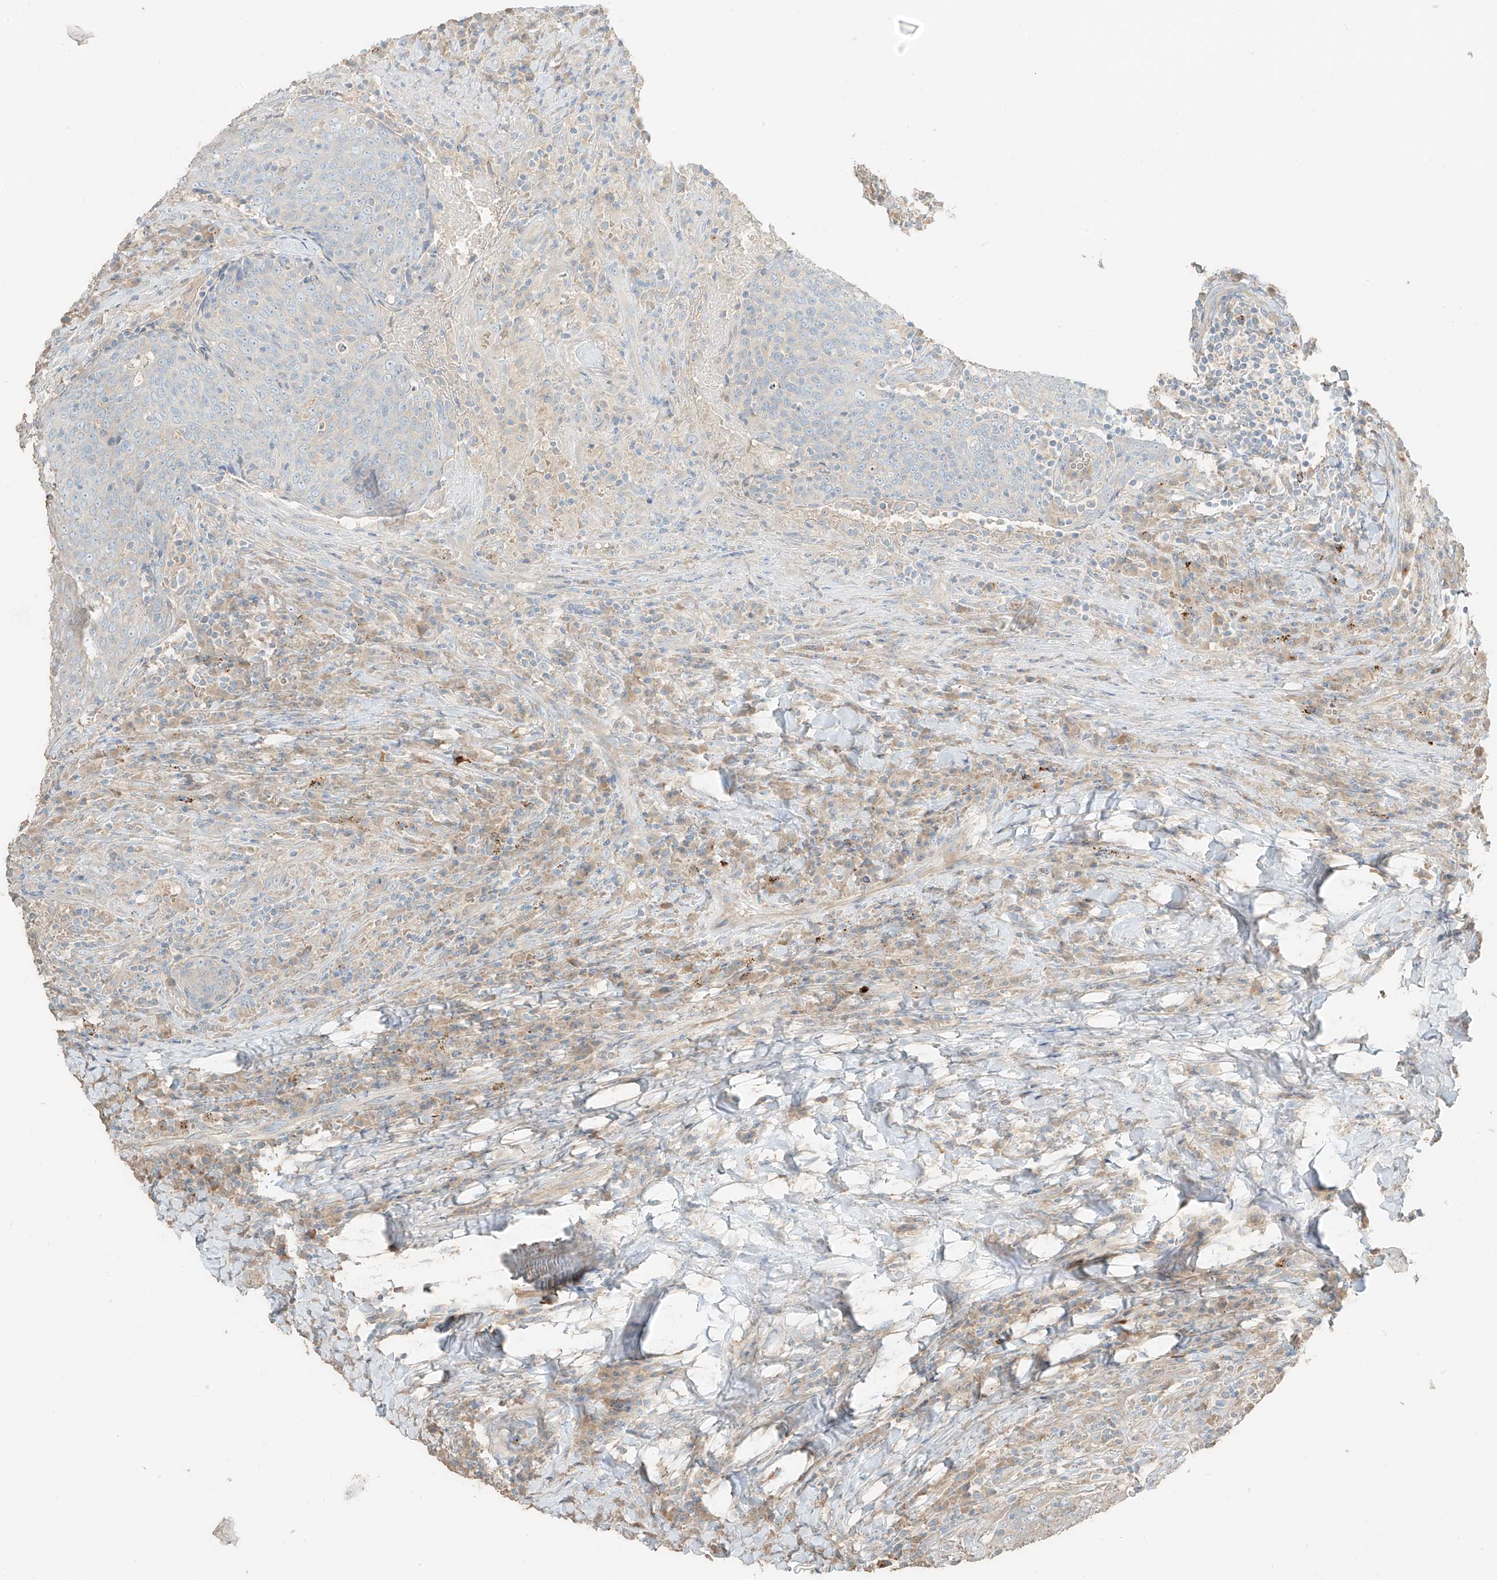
{"staining": {"intensity": "negative", "quantity": "none", "location": "none"}, "tissue": "head and neck cancer", "cell_type": "Tumor cells", "image_type": "cancer", "snomed": [{"axis": "morphology", "description": "Squamous cell carcinoma, NOS"}, {"axis": "morphology", "description": "Squamous cell carcinoma, metastatic, NOS"}, {"axis": "topography", "description": "Lymph node"}, {"axis": "topography", "description": "Head-Neck"}], "caption": "Micrograph shows no protein positivity in tumor cells of head and neck cancer tissue.", "gene": "RFTN2", "patient": {"sex": "male", "age": 62}}